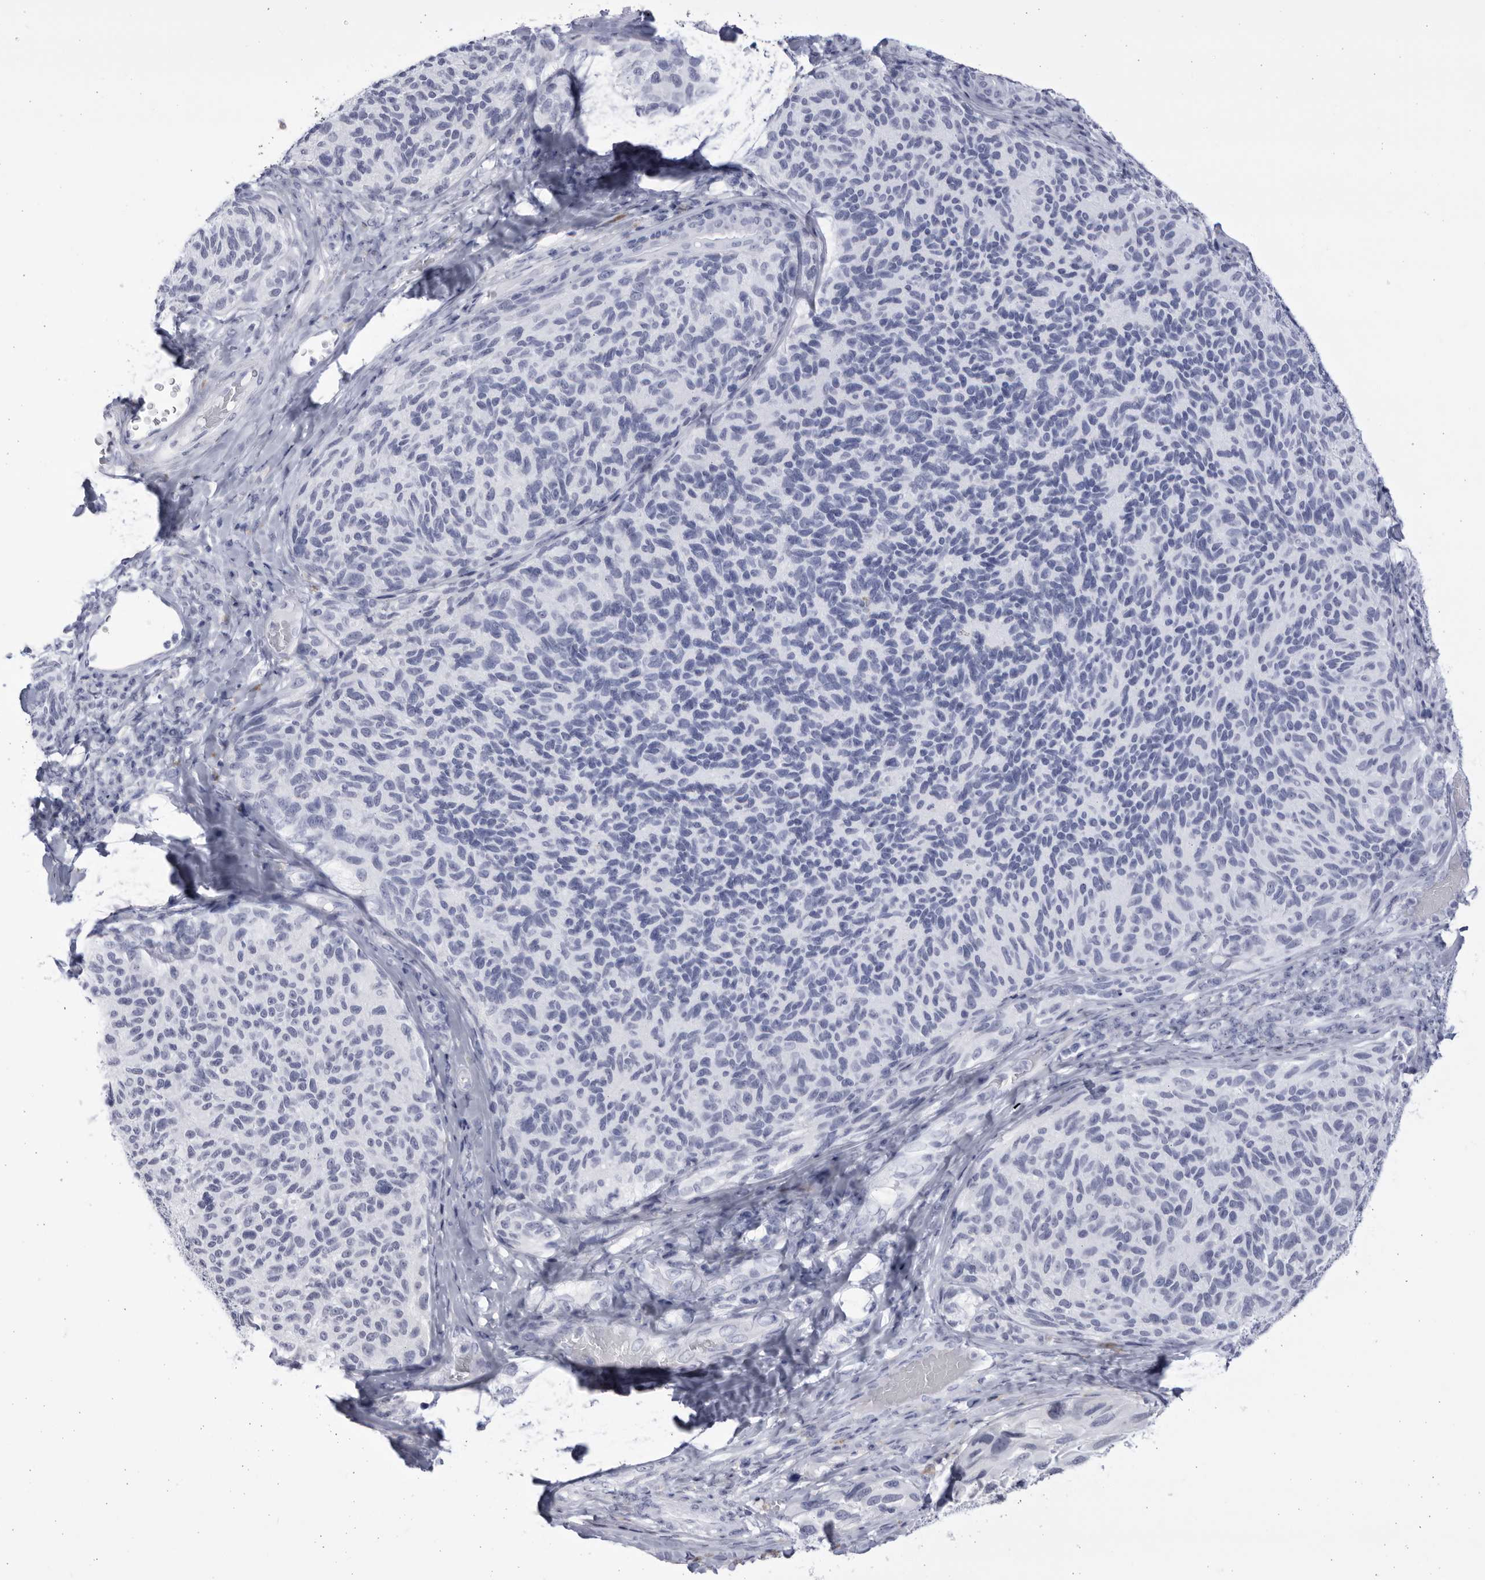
{"staining": {"intensity": "negative", "quantity": "none", "location": "none"}, "tissue": "melanoma", "cell_type": "Tumor cells", "image_type": "cancer", "snomed": [{"axis": "morphology", "description": "Malignant melanoma, NOS"}, {"axis": "topography", "description": "Skin"}], "caption": "This is an immunohistochemistry (IHC) histopathology image of malignant melanoma. There is no positivity in tumor cells.", "gene": "CCDC181", "patient": {"sex": "female", "age": 73}}